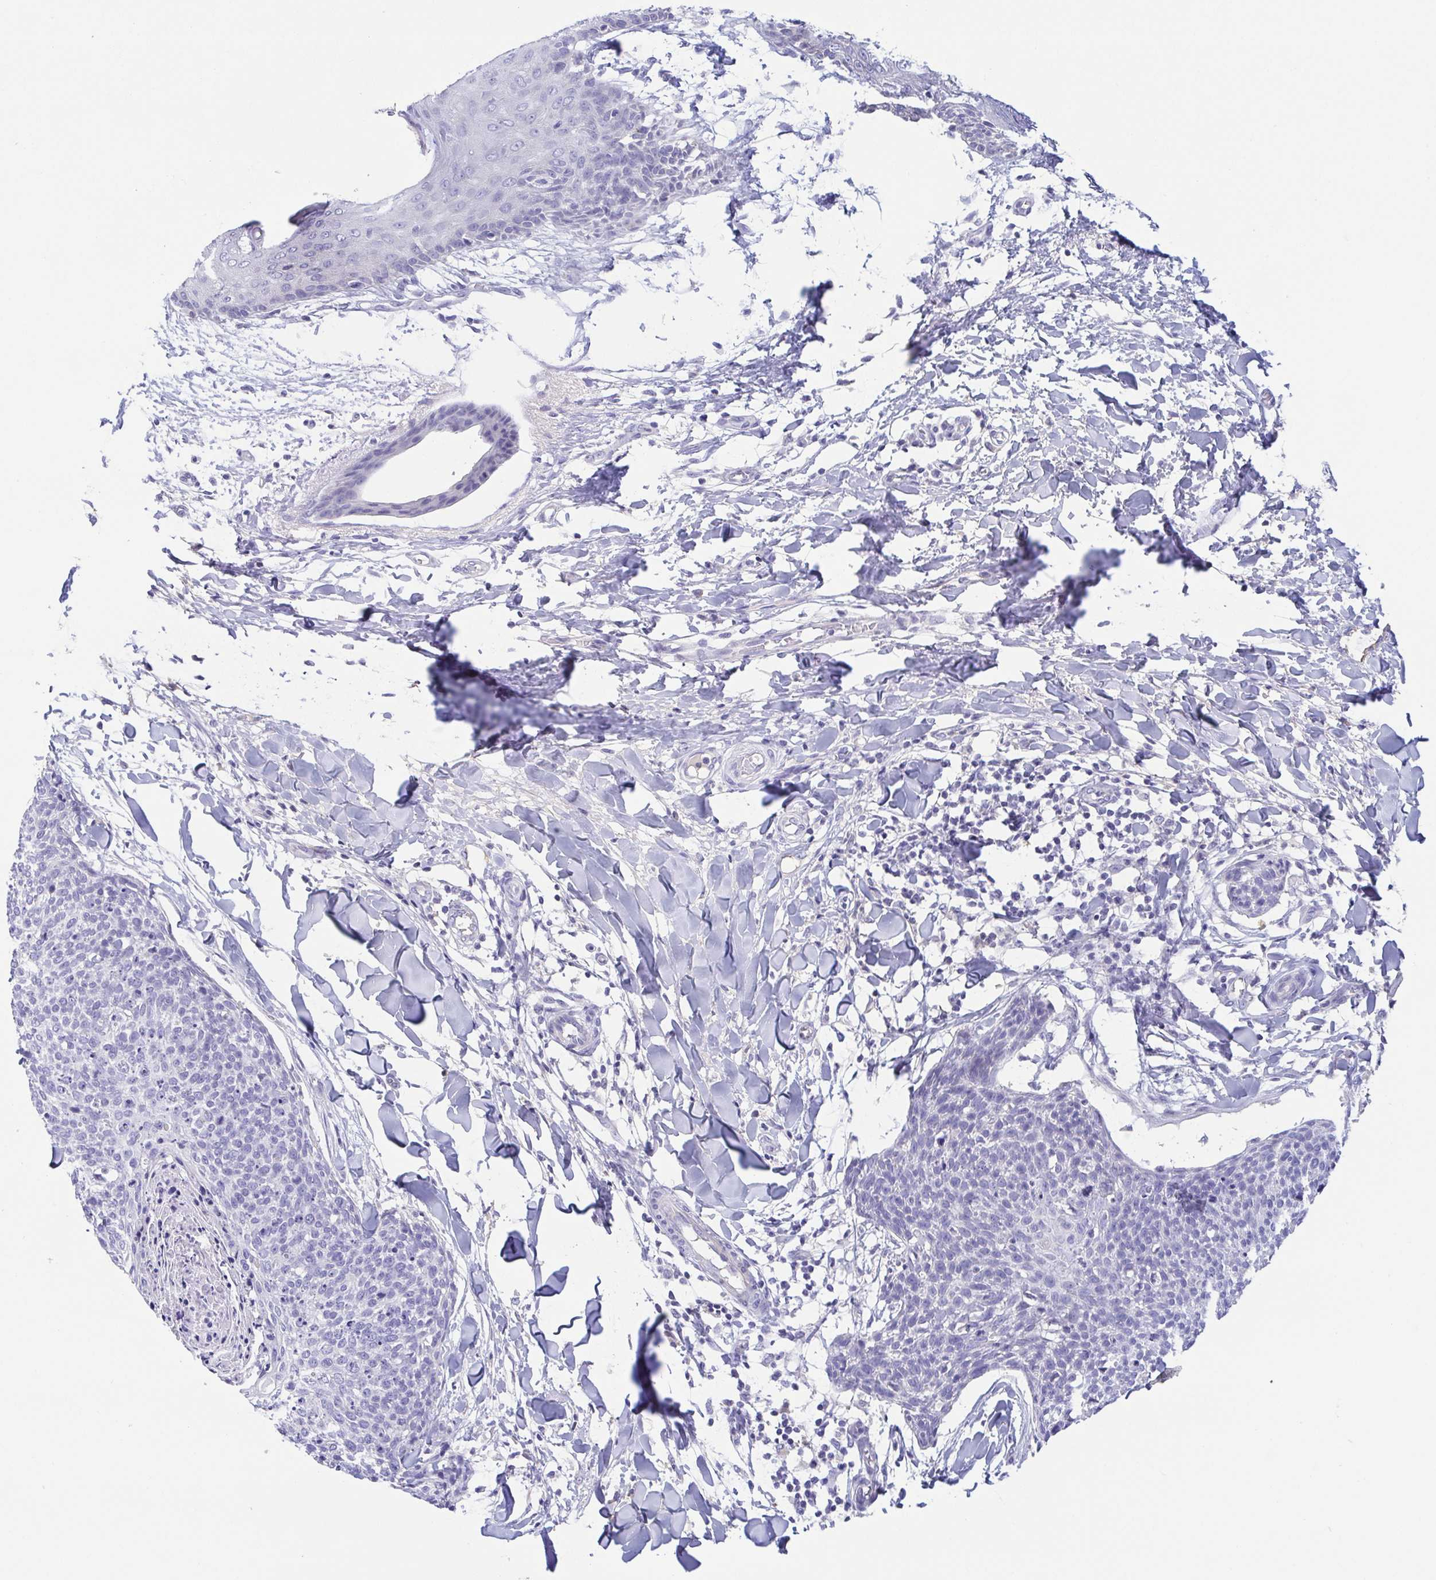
{"staining": {"intensity": "negative", "quantity": "none", "location": "none"}, "tissue": "skin cancer", "cell_type": "Tumor cells", "image_type": "cancer", "snomed": [{"axis": "morphology", "description": "Squamous cell carcinoma, NOS"}, {"axis": "topography", "description": "Skin"}, {"axis": "topography", "description": "Vulva"}], "caption": "Skin cancer (squamous cell carcinoma) was stained to show a protein in brown. There is no significant expression in tumor cells. (Stains: DAB (3,3'-diaminobenzidine) IHC with hematoxylin counter stain, Microscopy: brightfield microscopy at high magnification).", "gene": "TREH", "patient": {"sex": "female", "age": 75}}